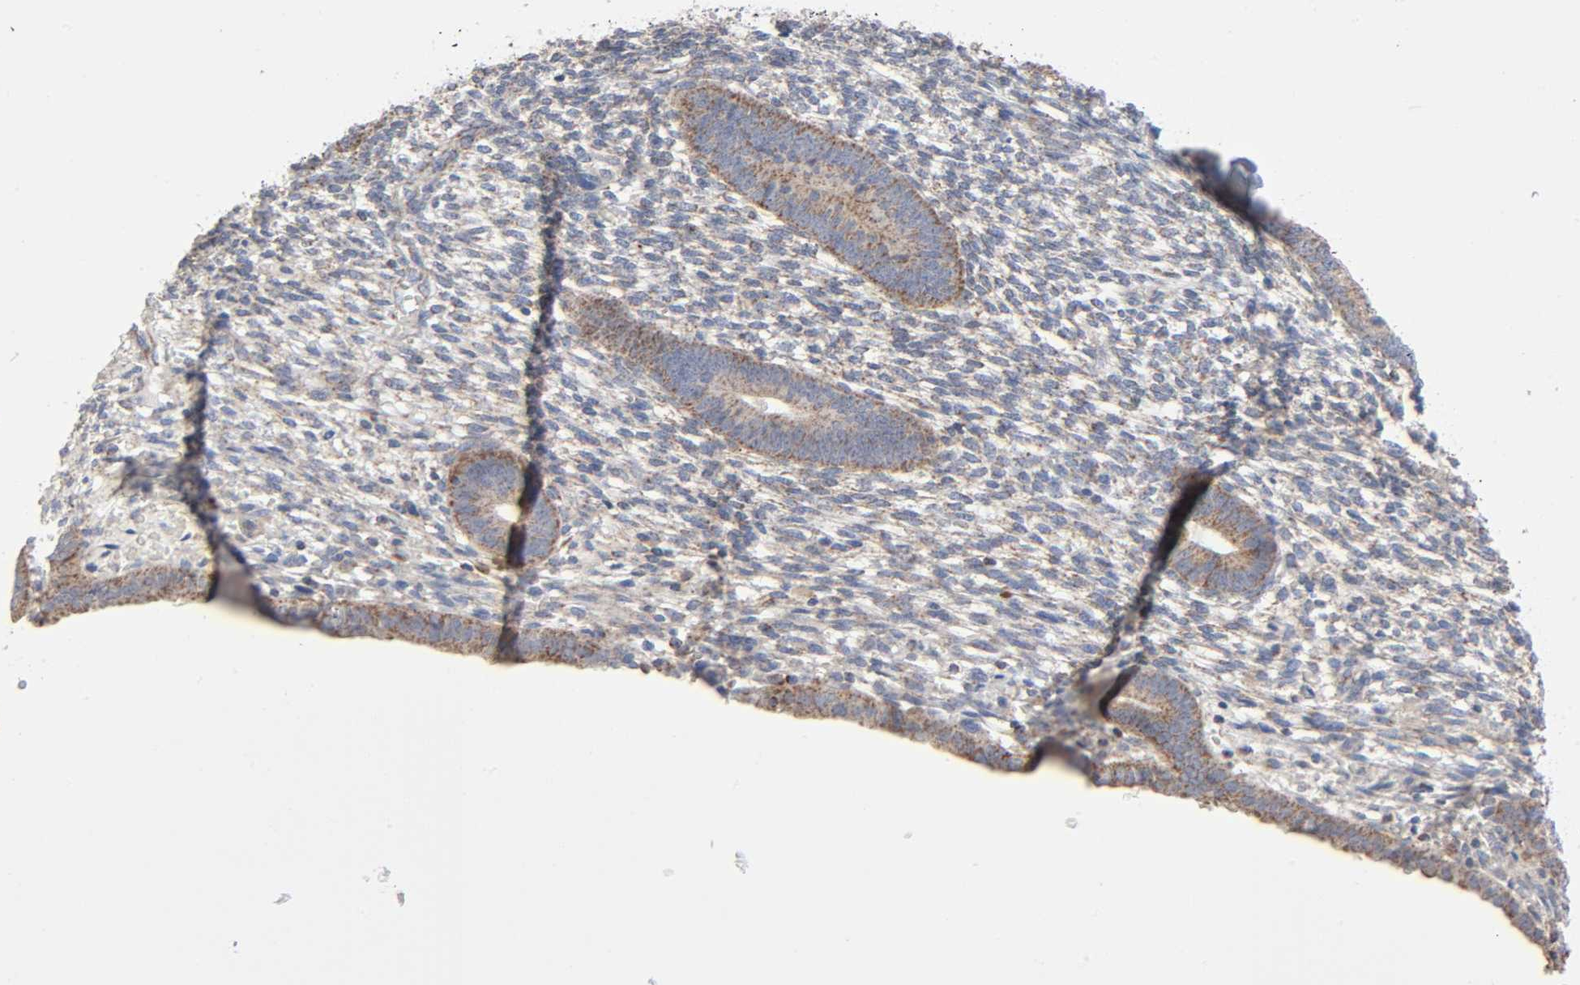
{"staining": {"intensity": "weak", "quantity": ">75%", "location": "cytoplasmic/membranous"}, "tissue": "endometrium", "cell_type": "Cells in endometrial stroma", "image_type": "normal", "snomed": [{"axis": "morphology", "description": "Normal tissue, NOS"}, {"axis": "topography", "description": "Endometrium"}], "caption": "Benign endometrium demonstrates weak cytoplasmic/membranous positivity in approximately >75% of cells in endometrial stroma.", "gene": "SYT16", "patient": {"sex": "female", "age": 57}}